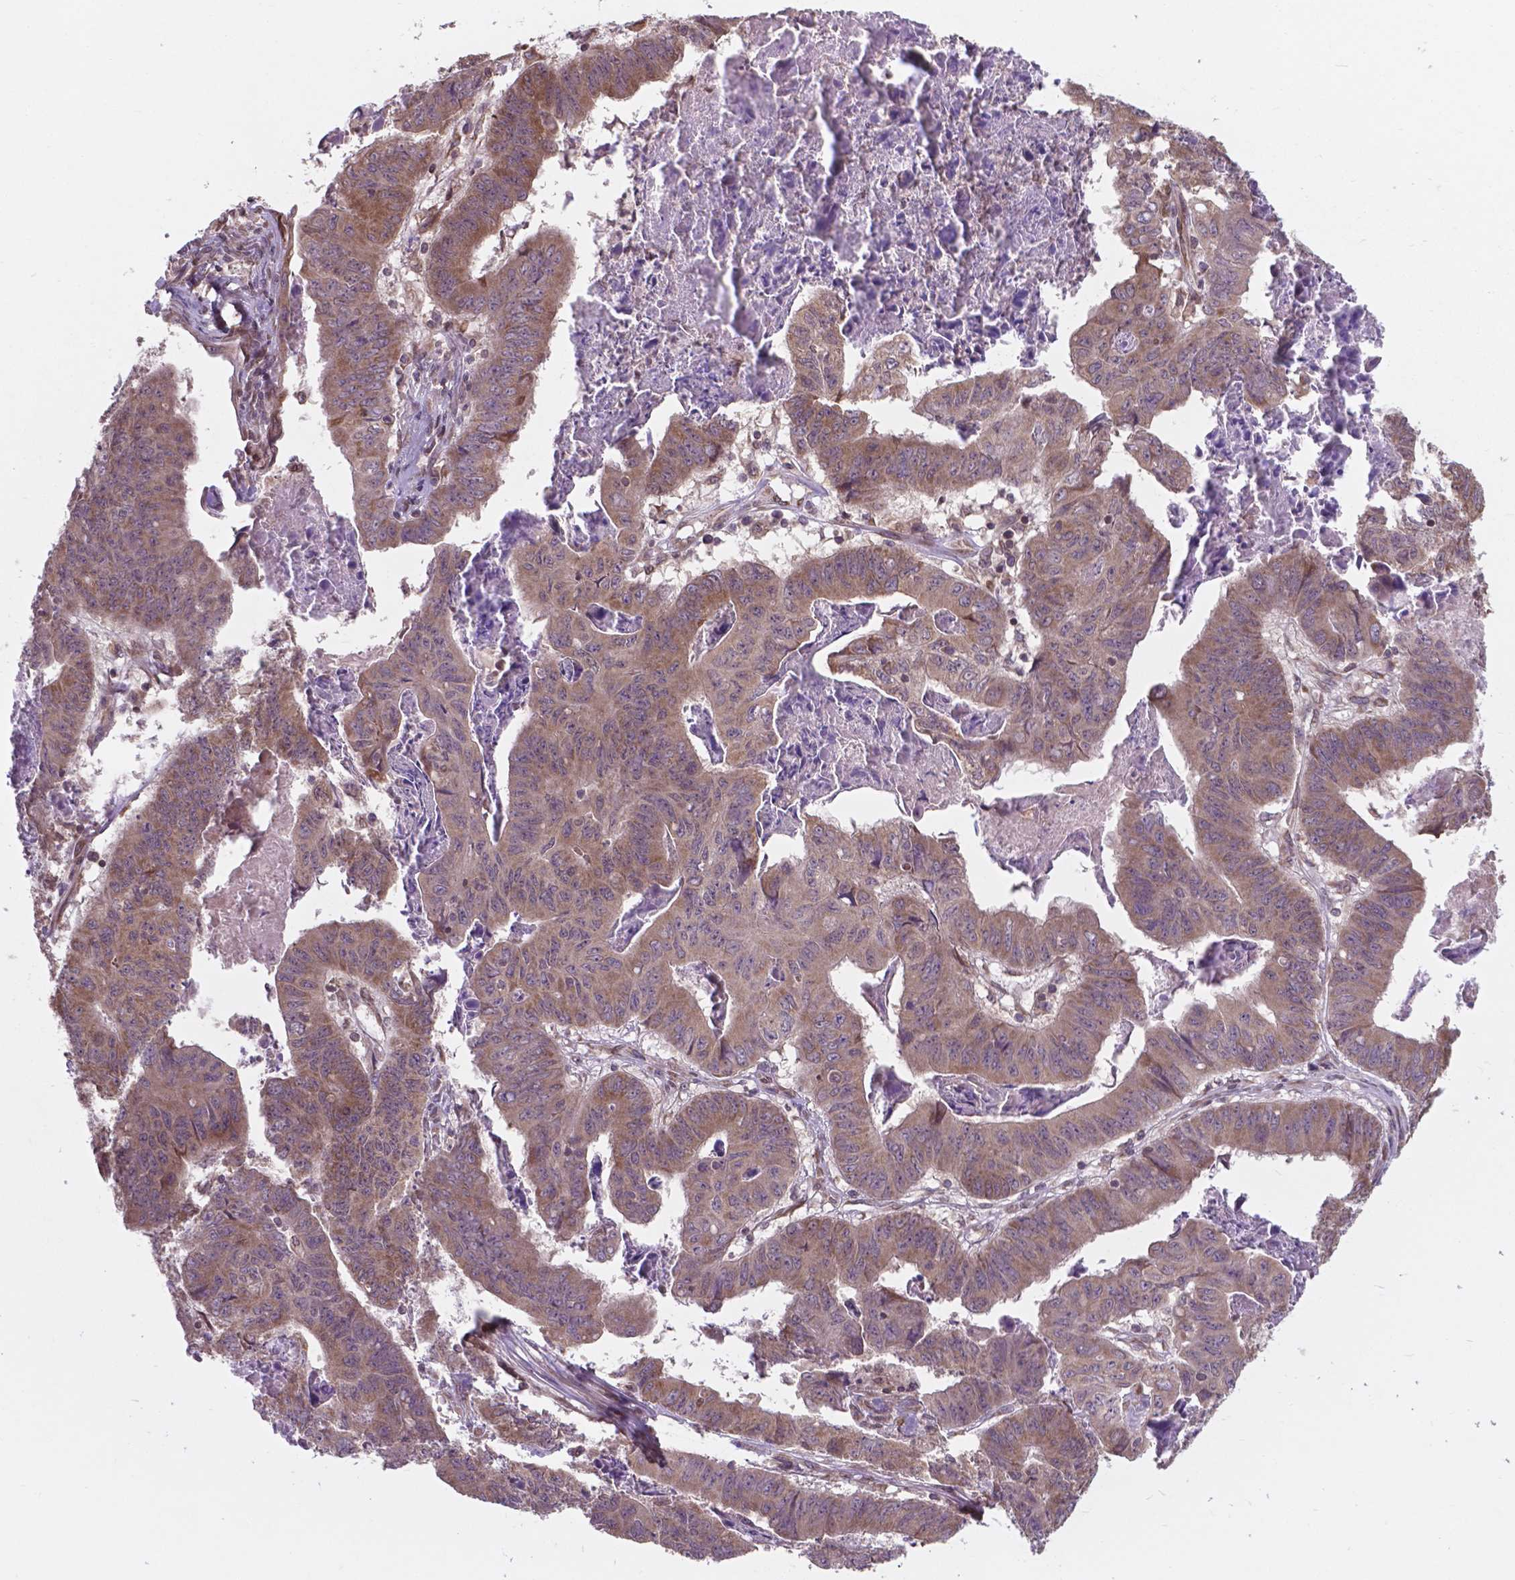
{"staining": {"intensity": "moderate", "quantity": "25%-75%", "location": "cytoplasmic/membranous"}, "tissue": "stomach cancer", "cell_type": "Tumor cells", "image_type": "cancer", "snomed": [{"axis": "morphology", "description": "Adenocarcinoma, NOS"}, {"axis": "topography", "description": "Stomach, lower"}], "caption": "The micrograph reveals a brown stain indicating the presence of a protein in the cytoplasmic/membranous of tumor cells in stomach cancer (adenocarcinoma).", "gene": "MRPL33", "patient": {"sex": "male", "age": 77}}